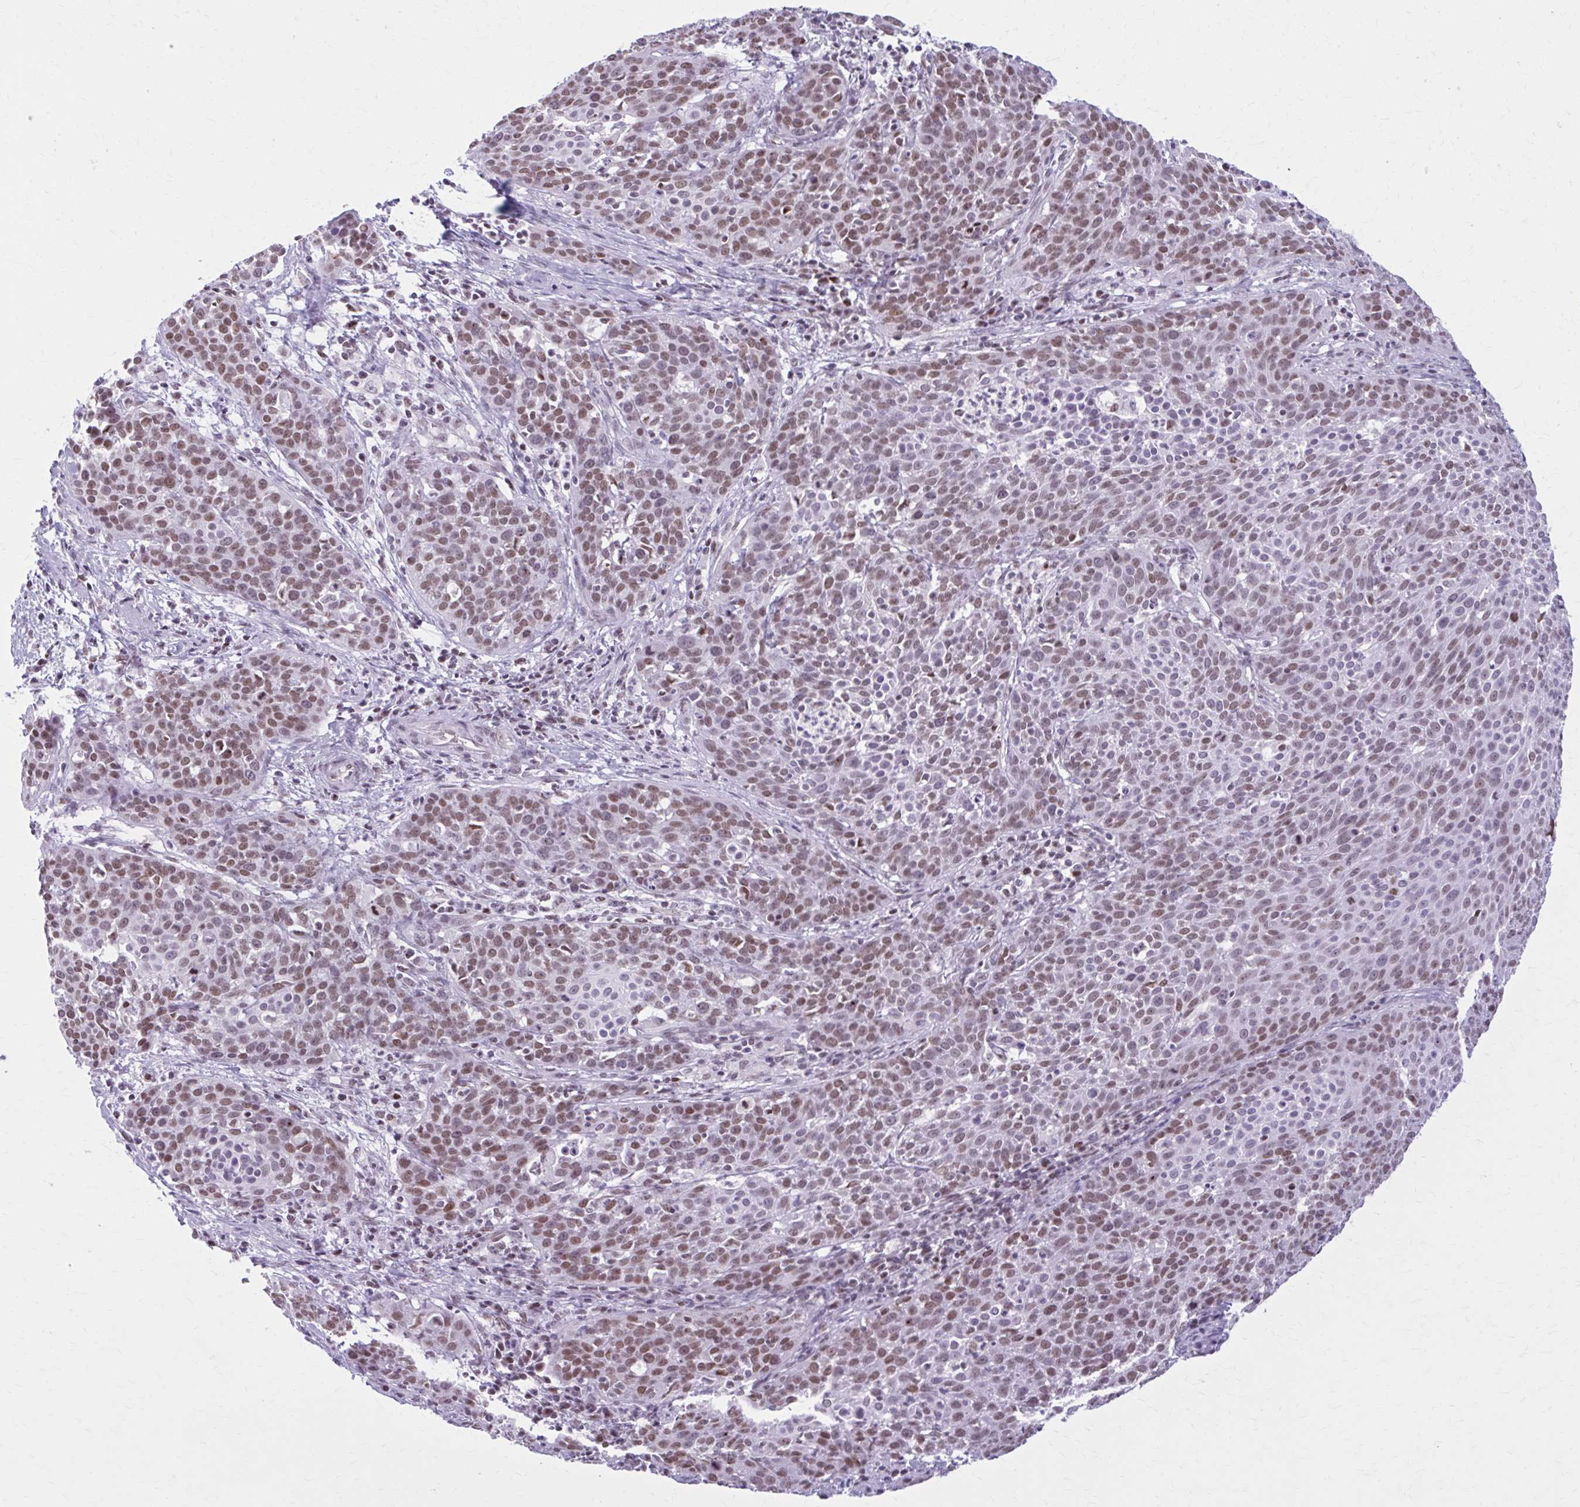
{"staining": {"intensity": "moderate", "quantity": ">75%", "location": "nuclear"}, "tissue": "cervical cancer", "cell_type": "Tumor cells", "image_type": "cancer", "snomed": [{"axis": "morphology", "description": "Squamous cell carcinoma, NOS"}, {"axis": "topography", "description": "Cervix"}], "caption": "Human cervical squamous cell carcinoma stained with a brown dye shows moderate nuclear positive positivity in about >75% of tumor cells.", "gene": "PABIR1", "patient": {"sex": "female", "age": 38}}